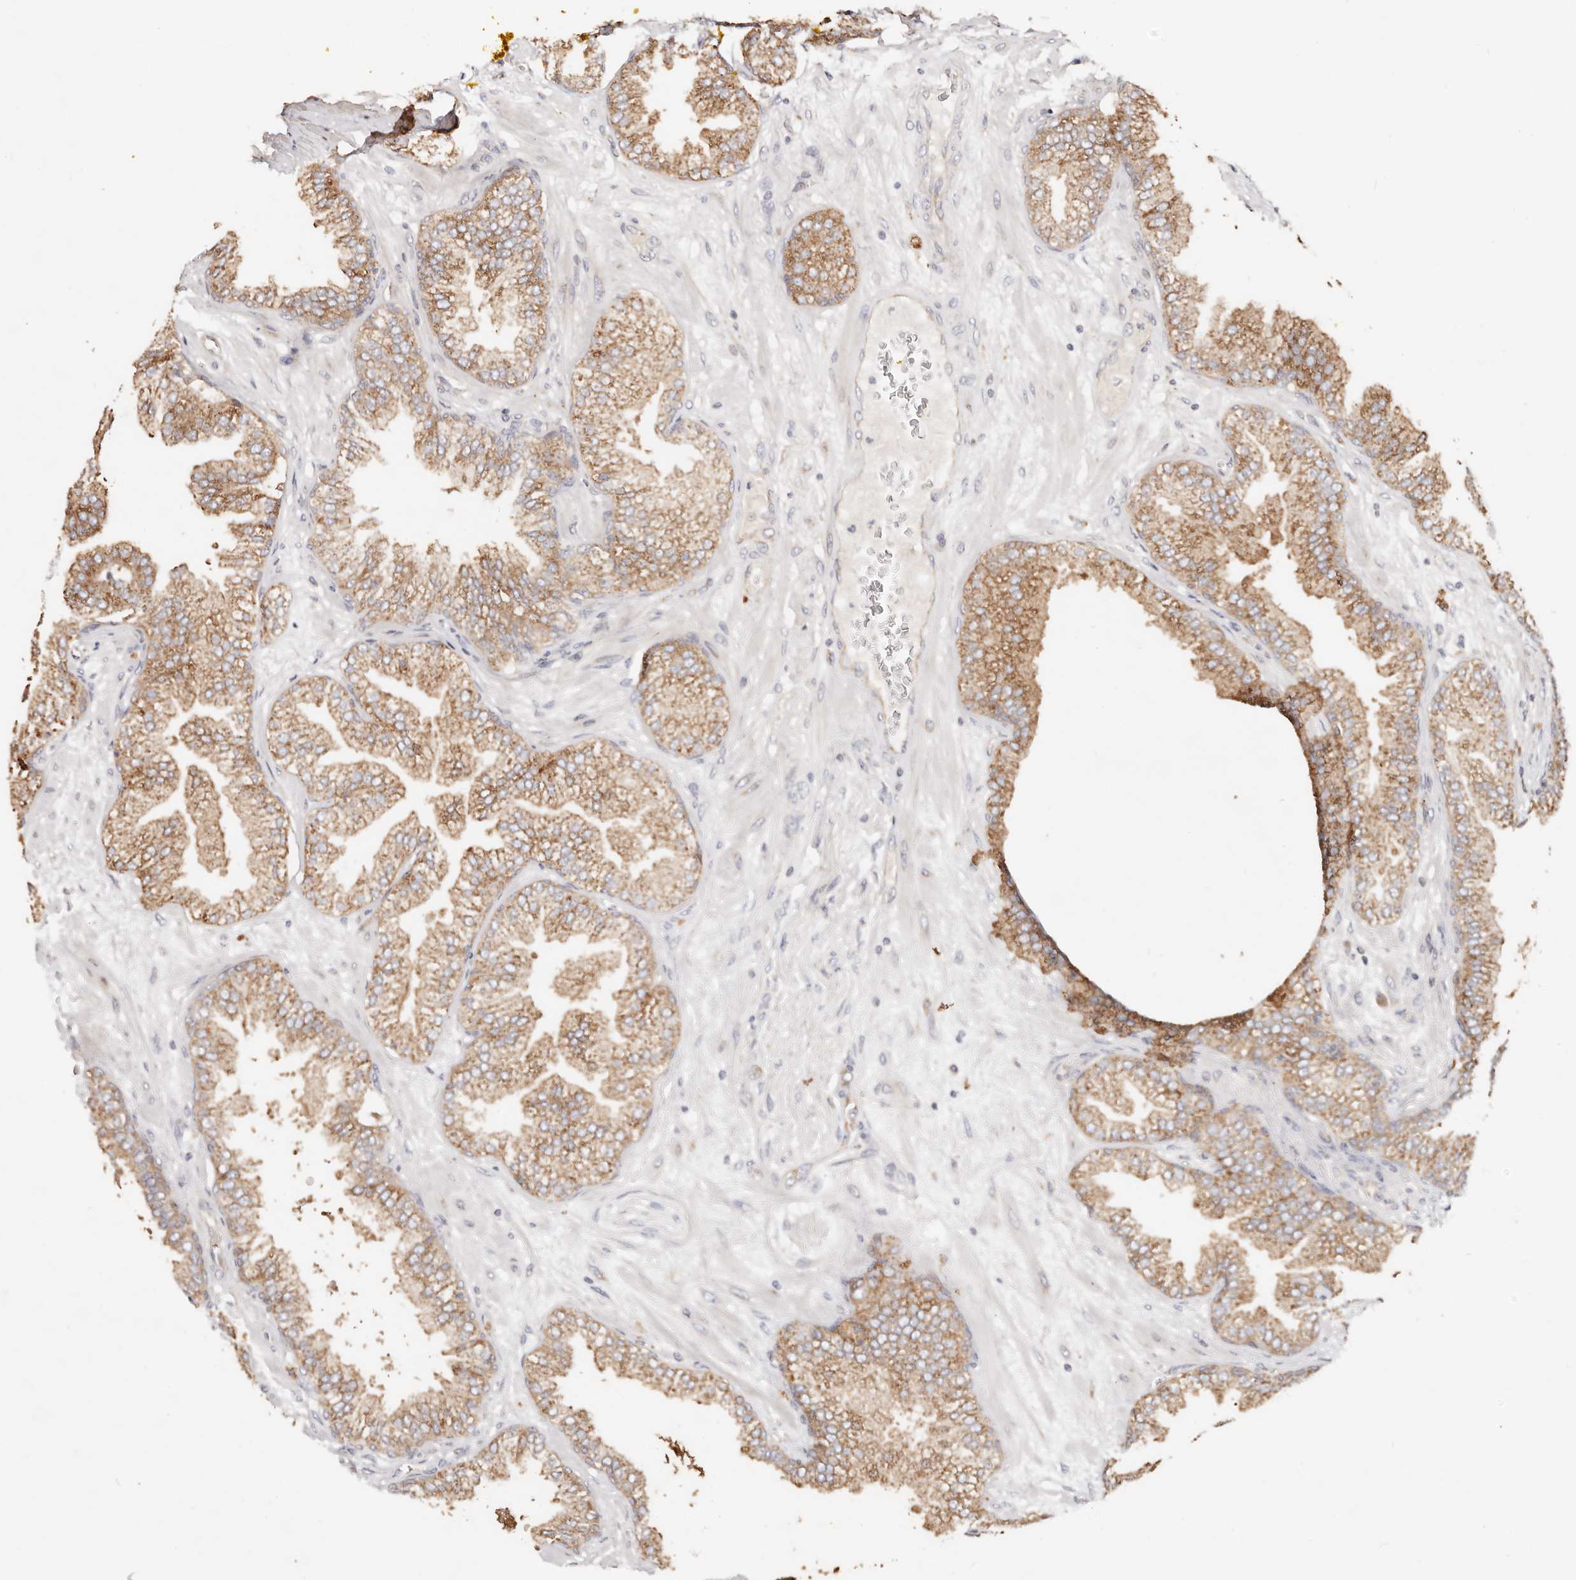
{"staining": {"intensity": "moderate", "quantity": ">75%", "location": "cytoplasmic/membranous"}, "tissue": "prostate cancer", "cell_type": "Tumor cells", "image_type": "cancer", "snomed": [{"axis": "morphology", "description": "Adenocarcinoma, High grade"}, {"axis": "topography", "description": "Prostate"}], "caption": "Protein staining exhibits moderate cytoplasmic/membranous expression in about >75% of tumor cells in prostate high-grade adenocarcinoma. (Brightfield microscopy of DAB IHC at high magnification).", "gene": "GNA13", "patient": {"sex": "male", "age": 58}}